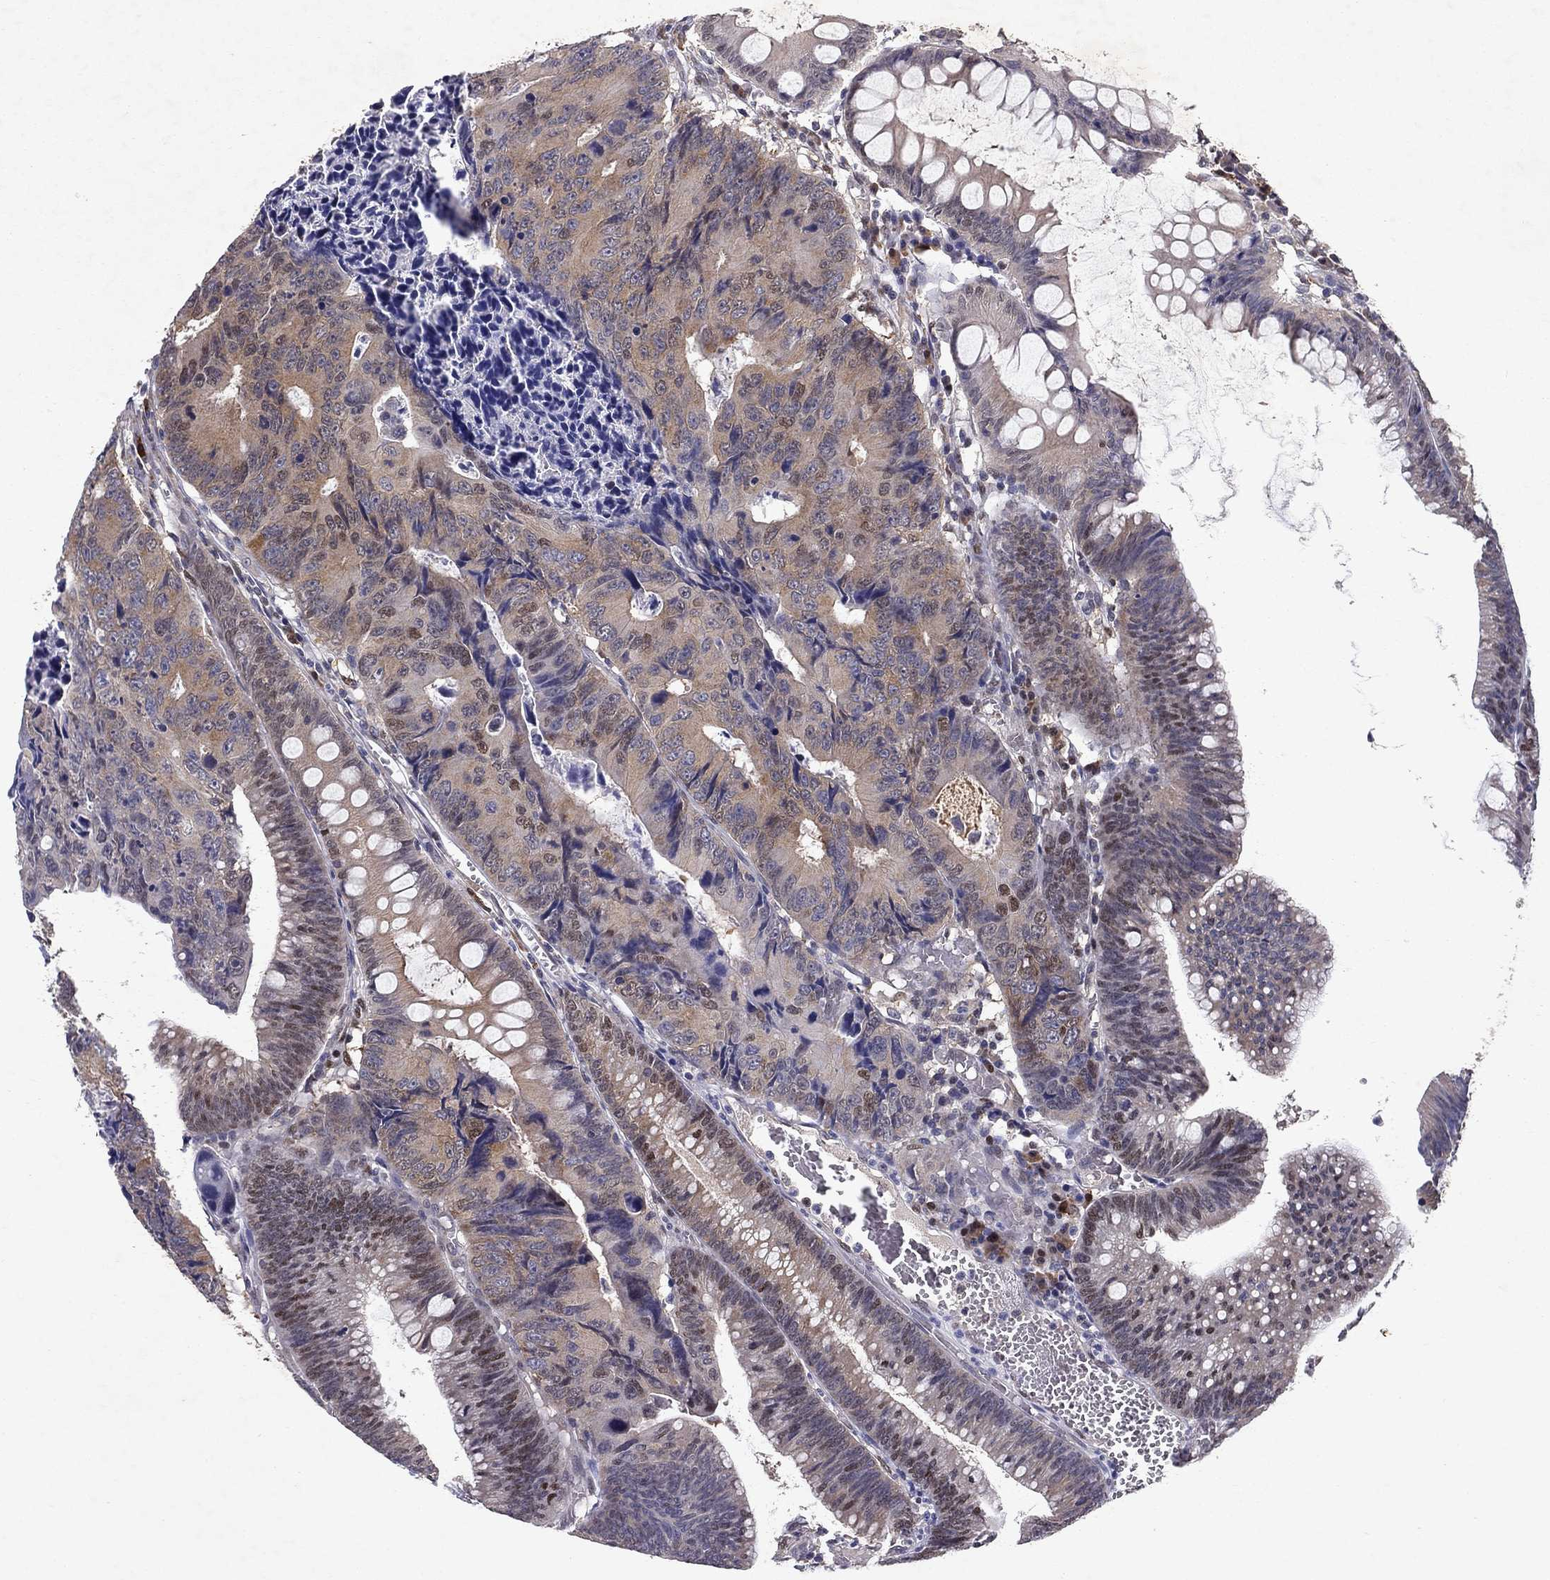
{"staining": {"intensity": "weak", "quantity": "<25%", "location": "cytoplasmic/membranous"}, "tissue": "colorectal cancer", "cell_type": "Tumor cells", "image_type": "cancer", "snomed": [{"axis": "morphology", "description": "Adenocarcinoma, NOS"}, {"axis": "topography", "description": "Colon"}], "caption": "This photomicrograph is of colorectal cancer stained with immunohistochemistry (IHC) to label a protein in brown with the nuclei are counter-stained blue. There is no staining in tumor cells.", "gene": "CRTC1", "patient": {"sex": "female", "age": 87}}